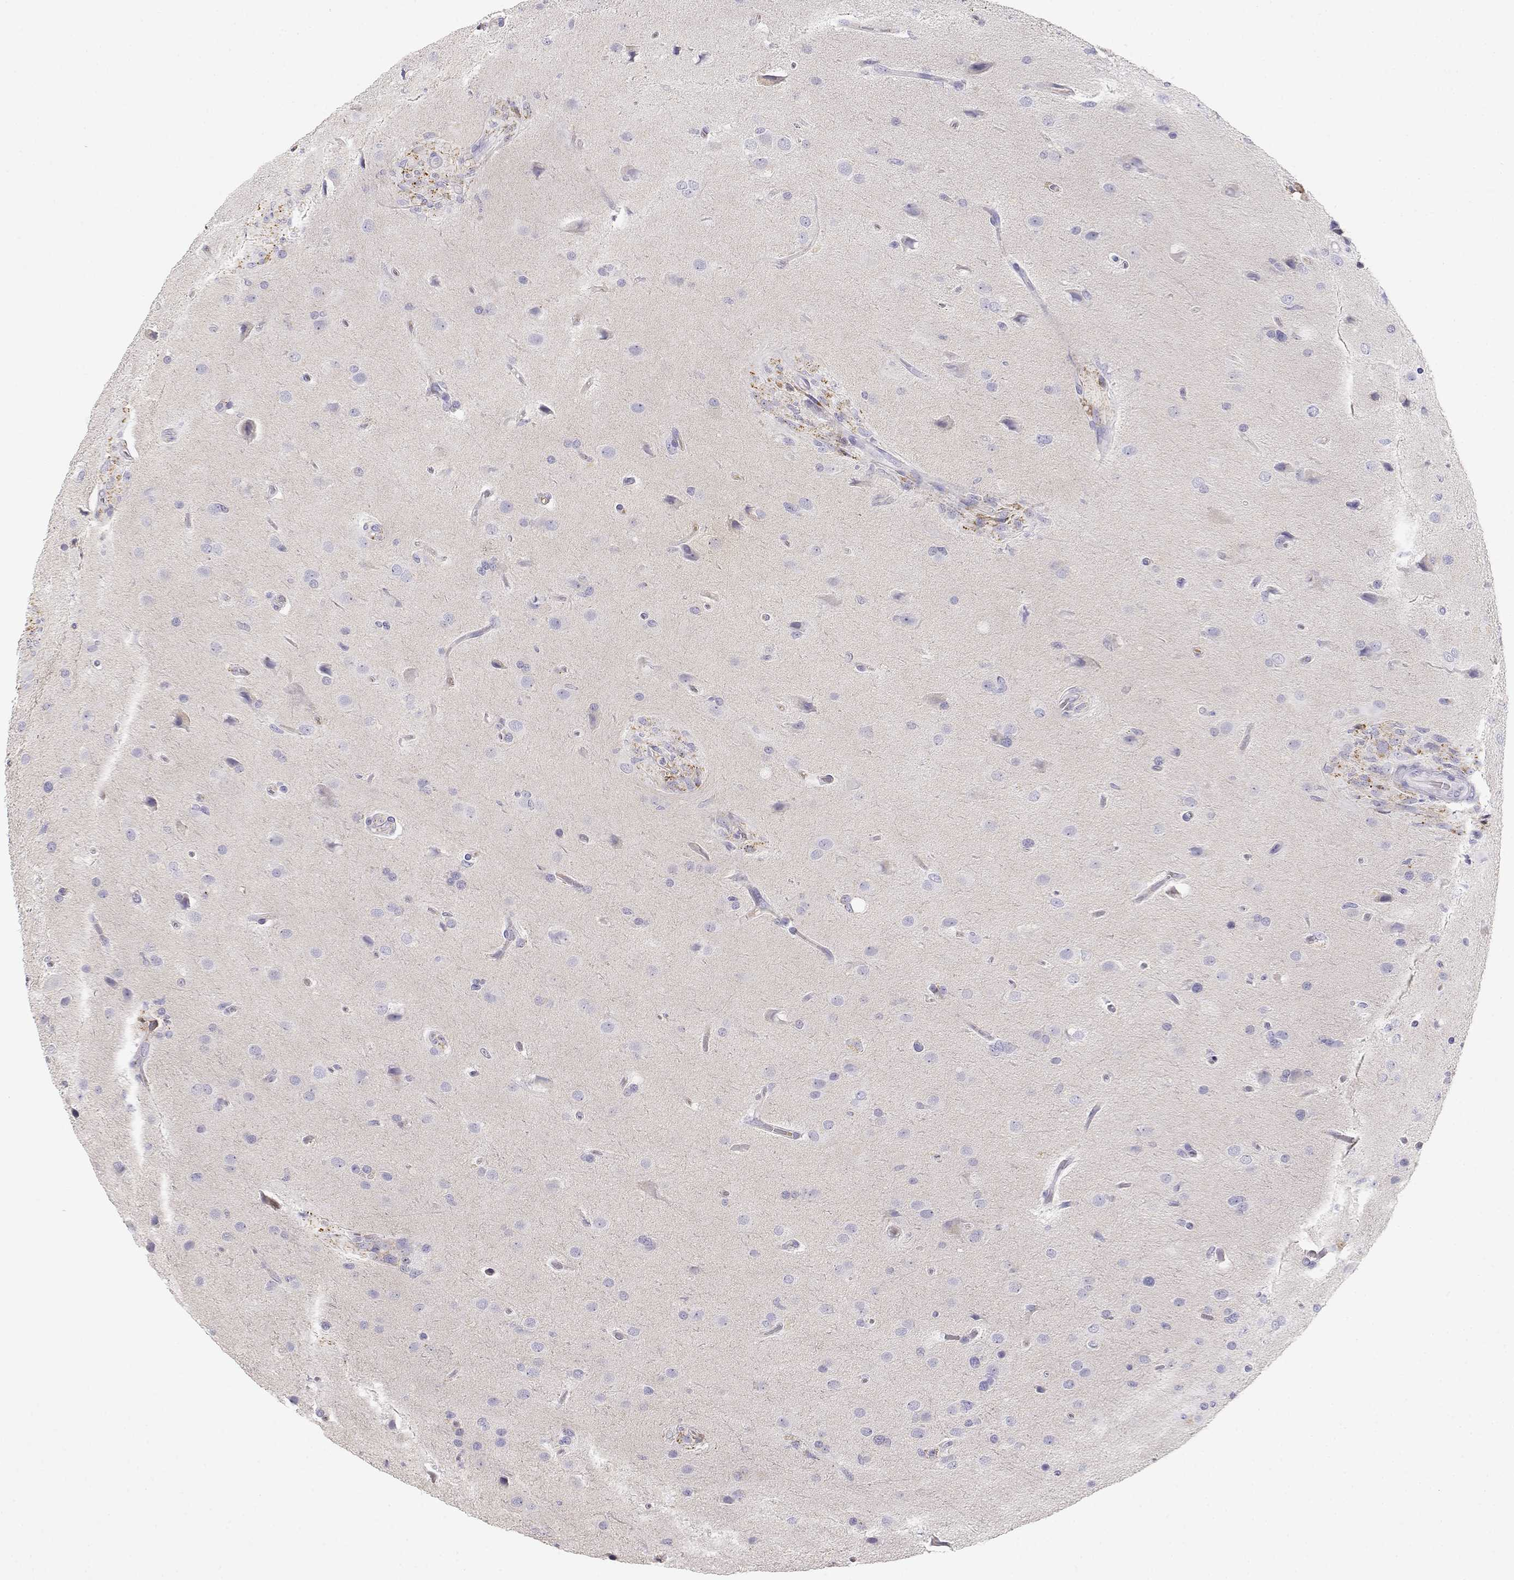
{"staining": {"intensity": "negative", "quantity": "none", "location": "none"}, "tissue": "glioma", "cell_type": "Tumor cells", "image_type": "cancer", "snomed": [{"axis": "morphology", "description": "Glioma, malignant, High grade"}, {"axis": "topography", "description": "Brain"}], "caption": "High power microscopy micrograph of an immunohistochemistry micrograph of glioma, revealing no significant expression in tumor cells. (DAB (3,3'-diaminobenzidine) immunohistochemistry, high magnification).", "gene": "GPR174", "patient": {"sex": "male", "age": 68}}